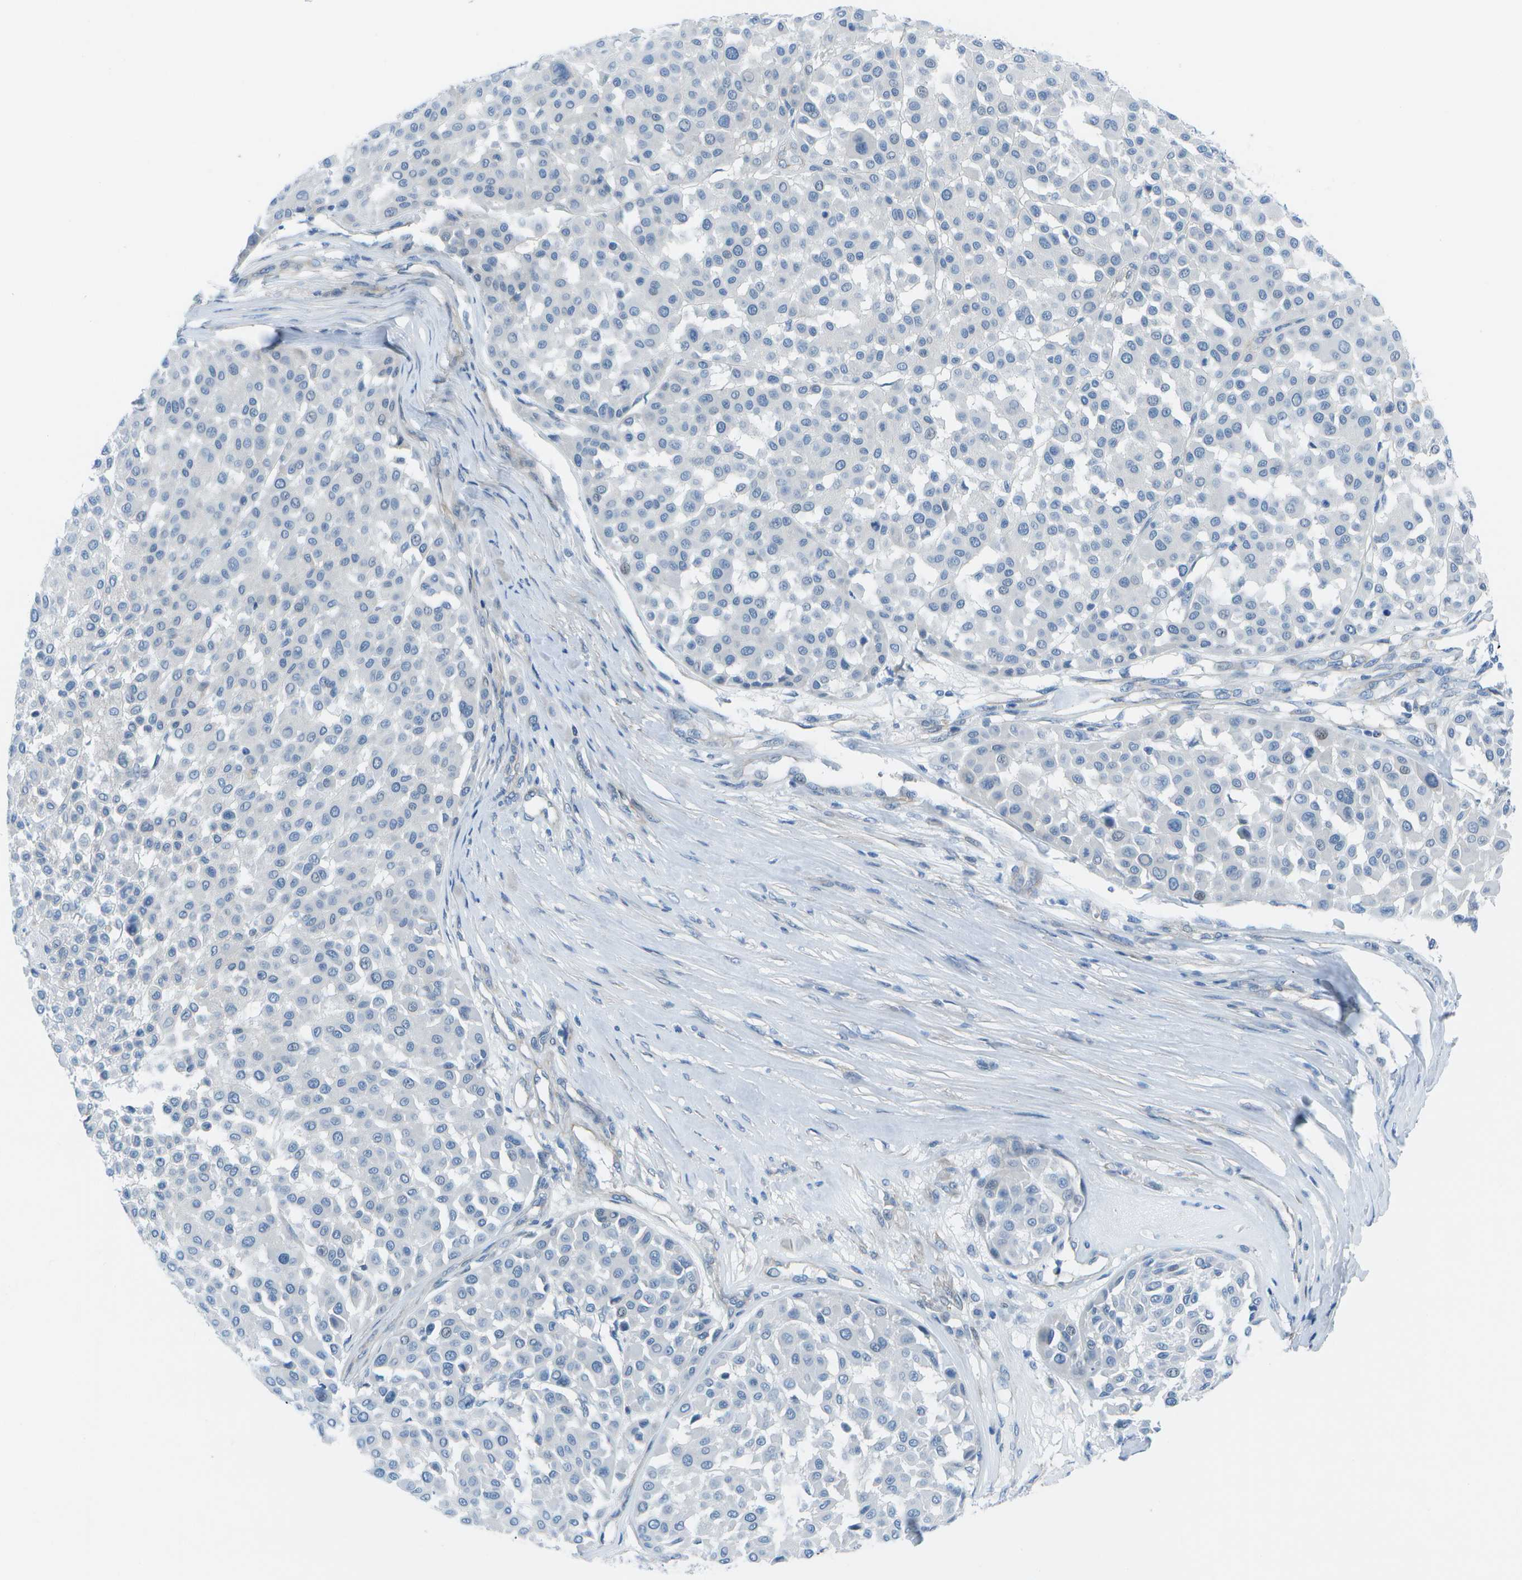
{"staining": {"intensity": "negative", "quantity": "none", "location": "none"}, "tissue": "melanoma", "cell_type": "Tumor cells", "image_type": "cancer", "snomed": [{"axis": "morphology", "description": "Malignant melanoma, Metastatic site"}, {"axis": "topography", "description": "Soft tissue"}], "caption": "This is an immunohistochemistry (IHC) histopathology image of human malignant melanoma (metastatic site). There is no staining in tumor cells.", "gene": "SORBS3", "patient": {"sex": "male", "age": 41}}